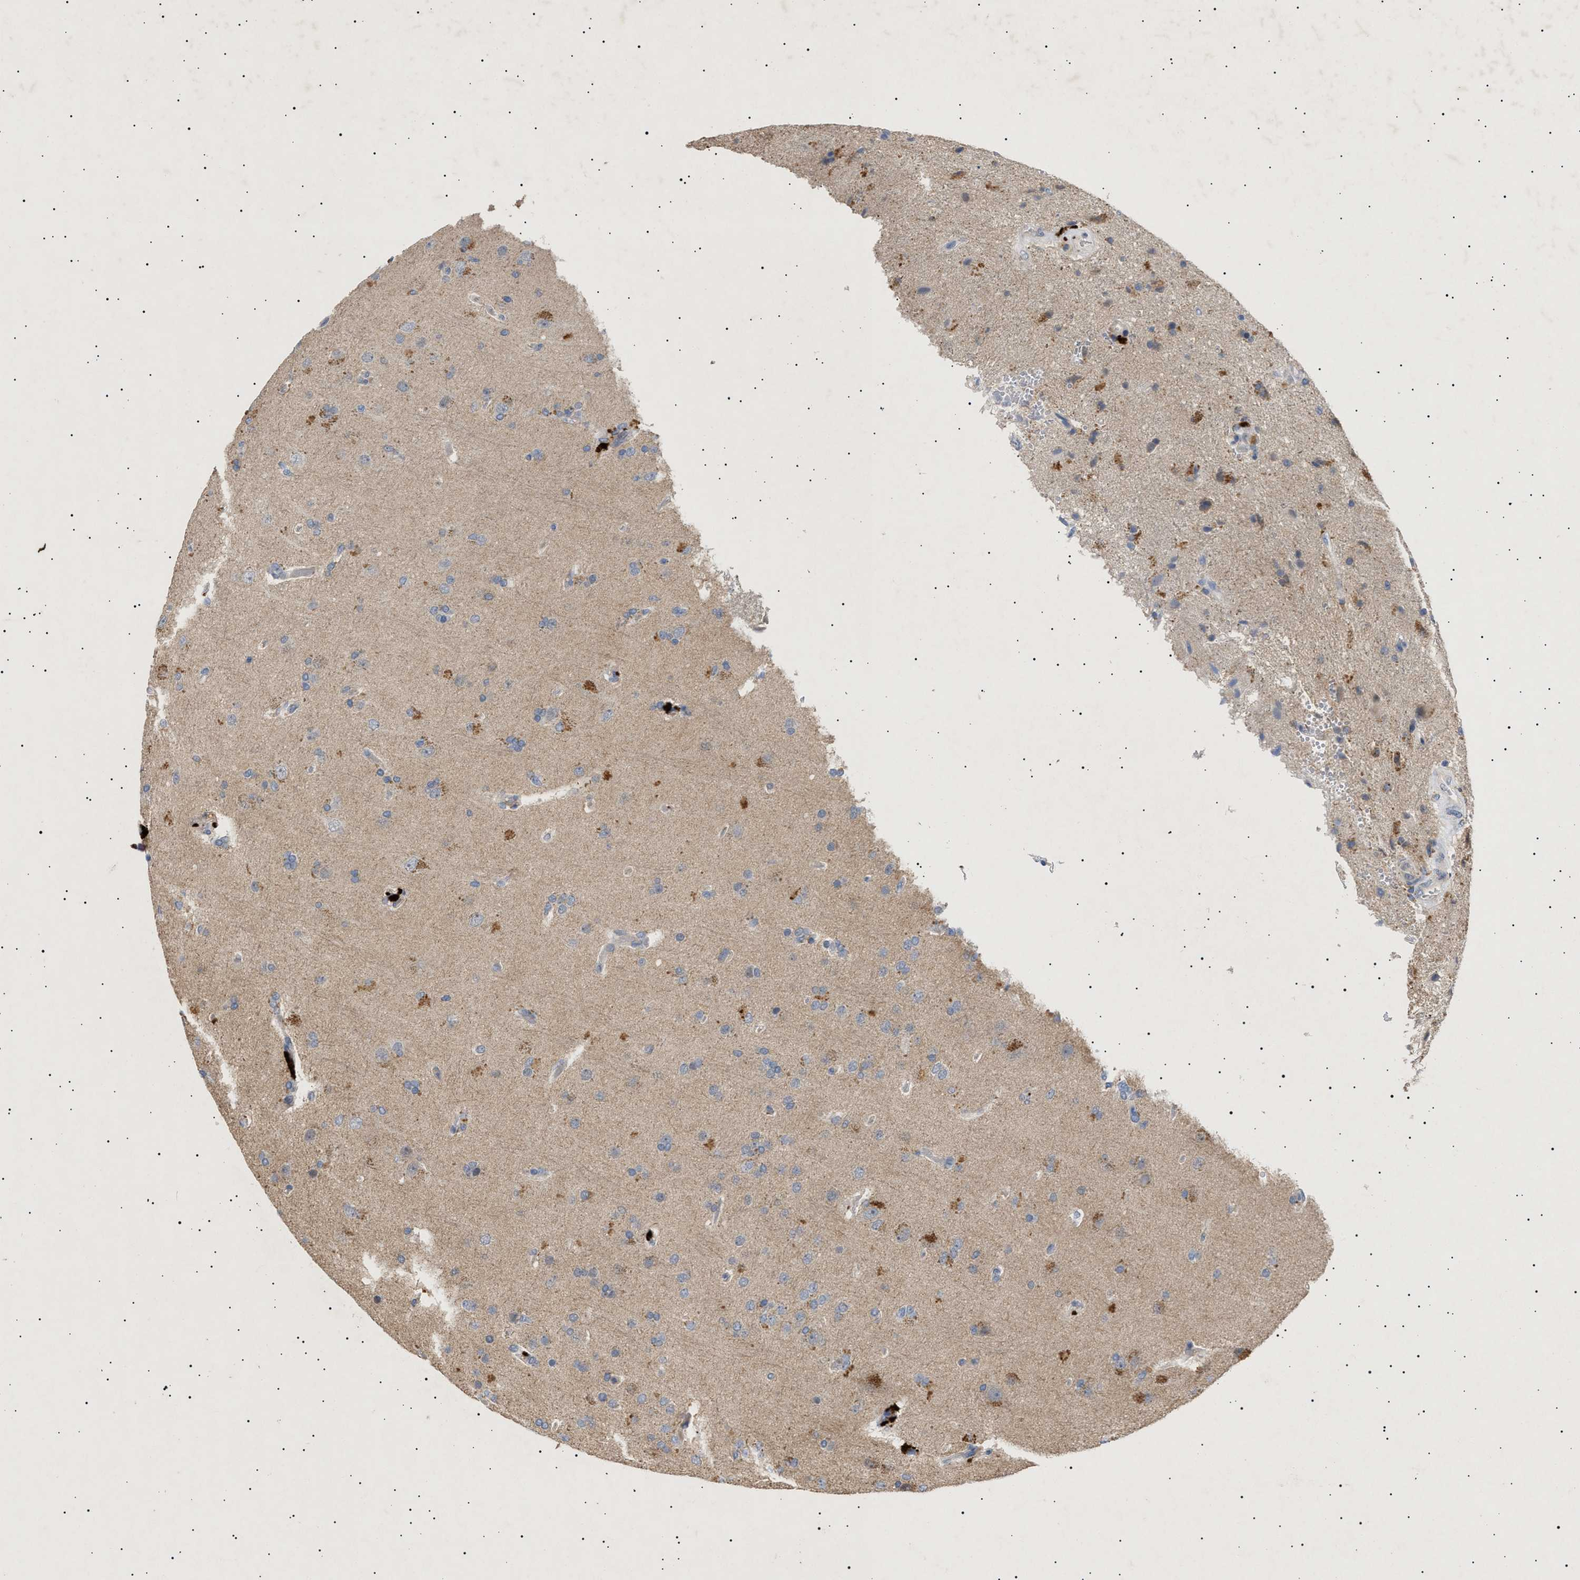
{"staining": {"intensity": "moderate", "quantity": "<25%", "location": "cytoplasmic/membranous"}, "tissue": "glioma", "cell_type": "Tumor cells", "image_type": "cancer", "snomed": [{"axis": "morphology", "description": "Glioma, malignant, High grade"}, {"axis": "topography", "description": "Brain"}], "caption": "Tumor cells show low levels of moderate cytoplasmic/membranous expression in approximately <25% of cells in human high-grade glioma (malignant). (DAB (3,3'-diaminobenzidine) IHC, brown staining for protein, blue staining for nuclei).", "gene": "SIRT5", "patient": {"sex": "male", "age": 72}}